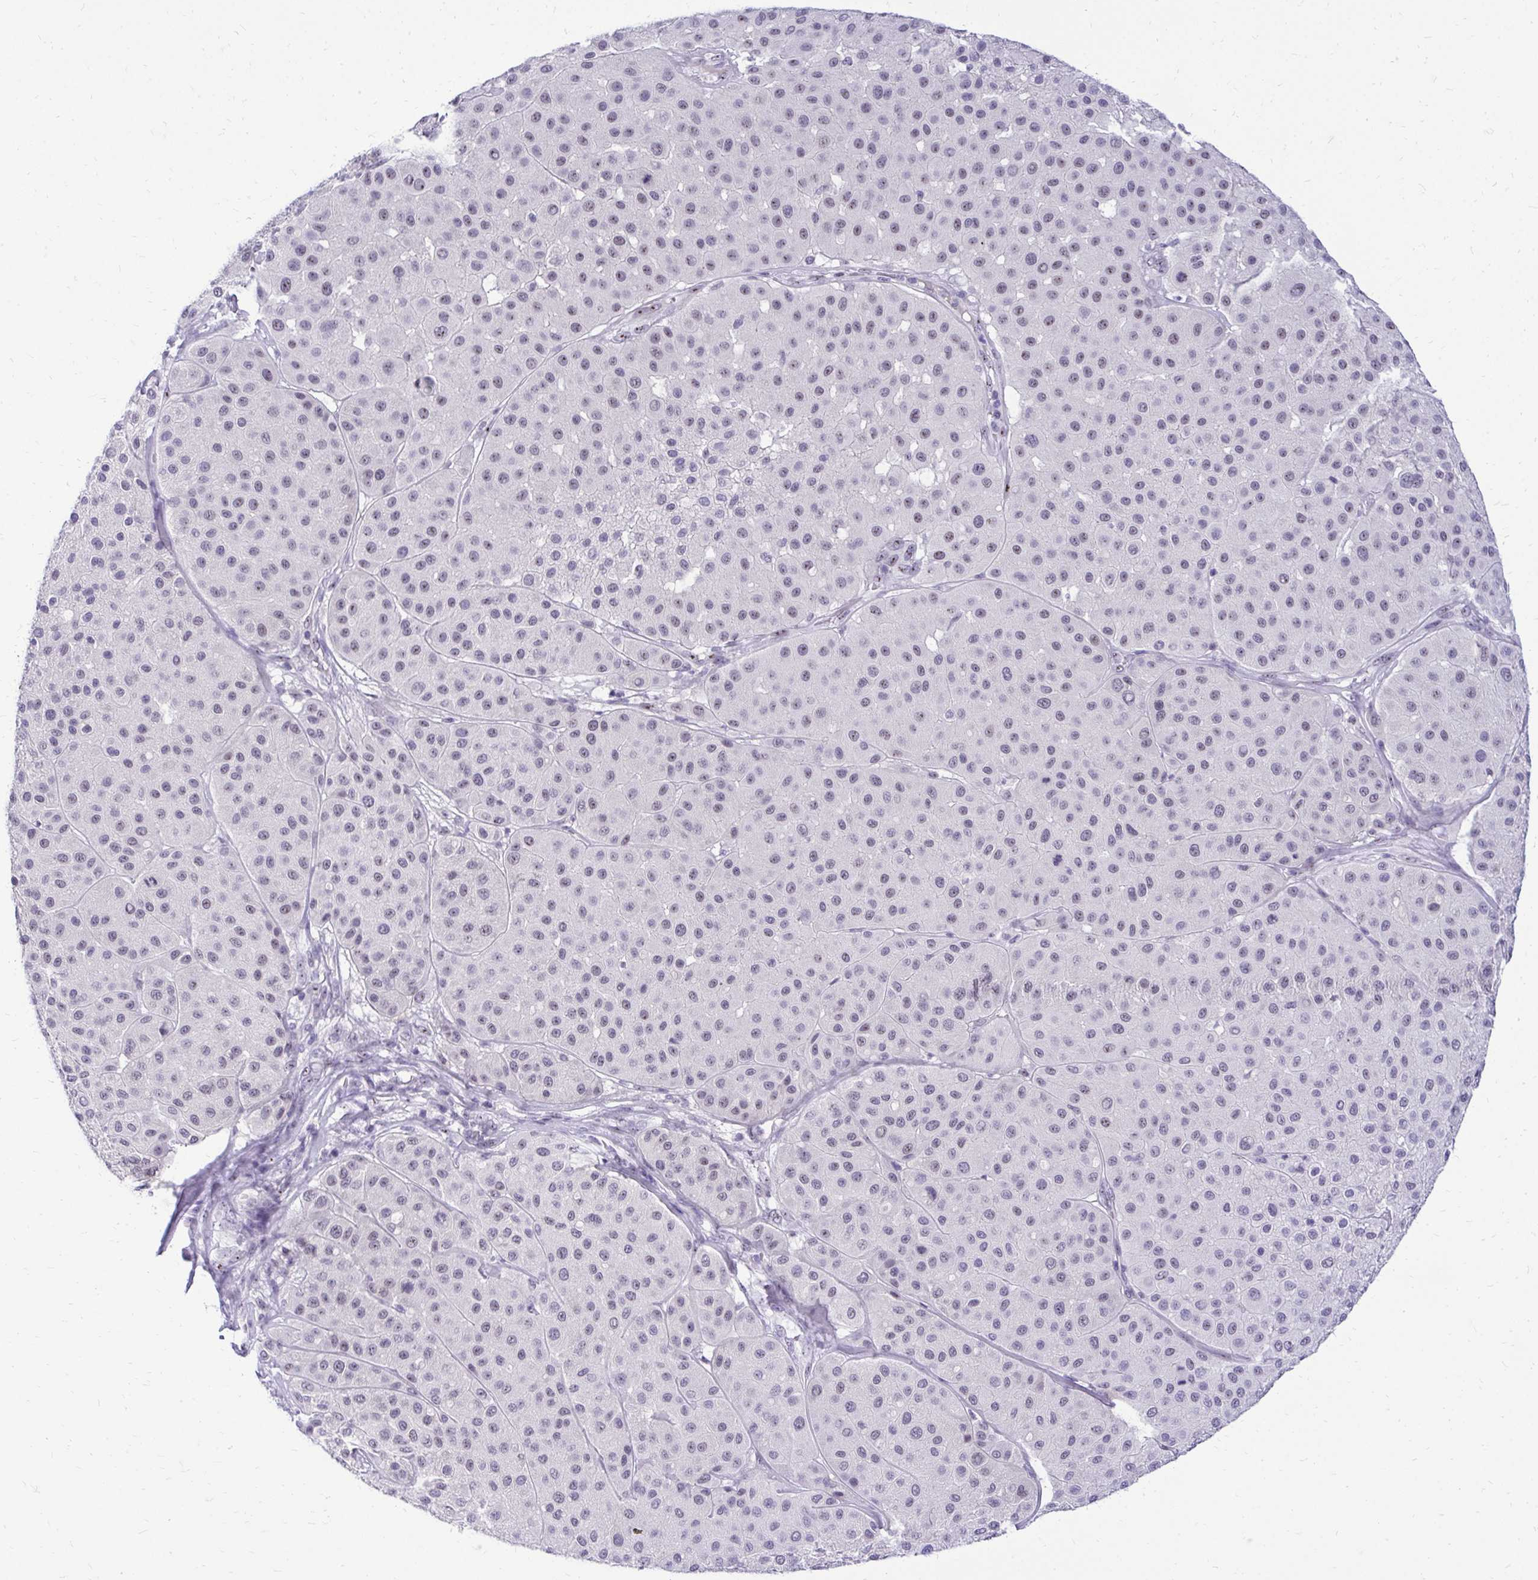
{"staining": {"intensity": "weak", "quantity": "<25%", "location": "nuclear"}, "tissue": "melanoma", "cell_type": "Tumor cells", "image_type": "cancer", "snomed": [{"axis": "morphology", "description": "Malignant melanoma, Metastatic site"}, {"axis": "topography", "description": "Smooth muscle"}], "caption": "Immunohistochemistry micrograph of neoplastic tissue: human malignant melanoma (metastatic site) stained with DAB displays no significant protein positivity in tumor cells.", "gene": "NIFK", "patient": {"sex": "male", "age": 41}}